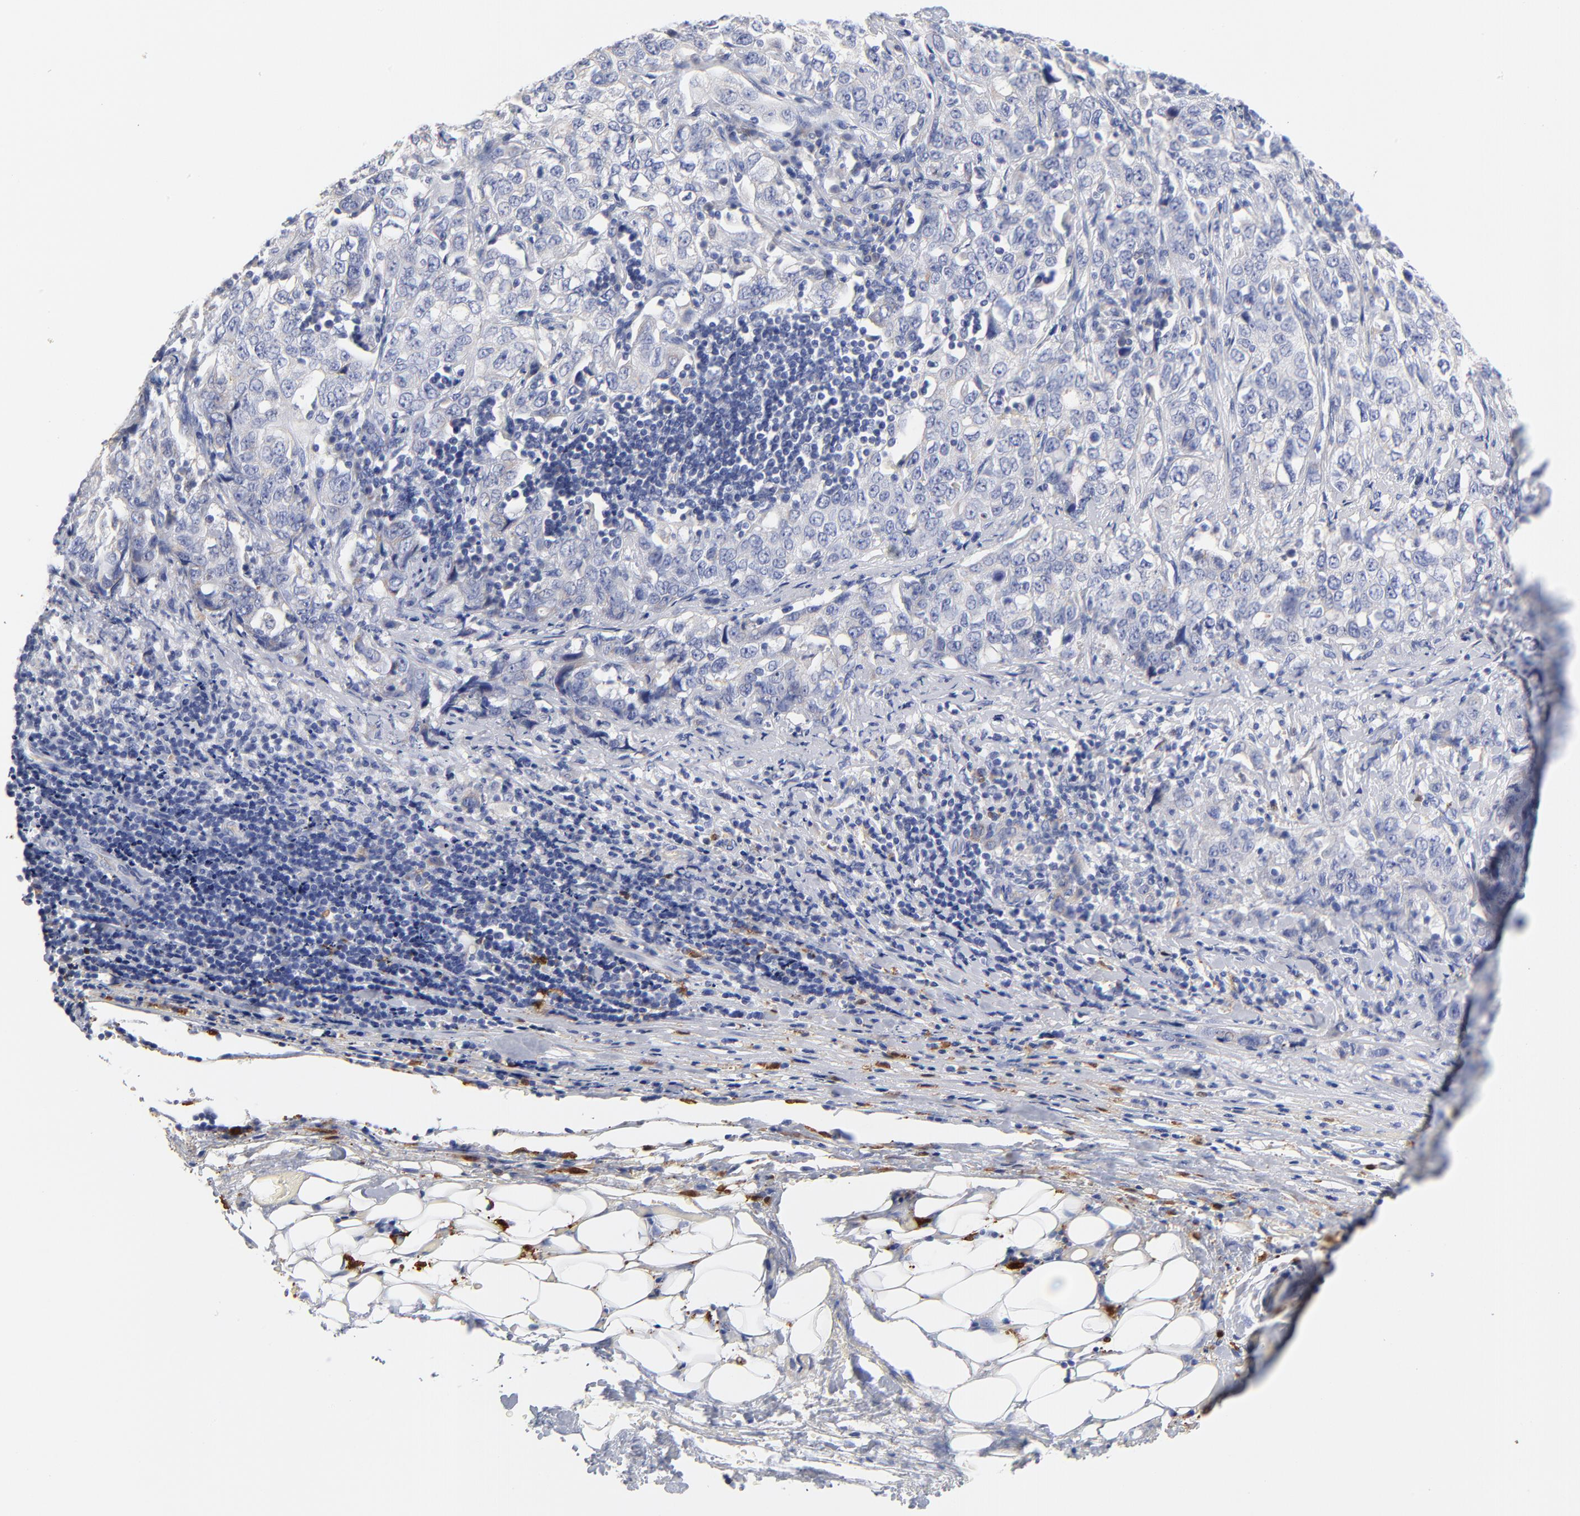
{"staining": {"intensity": "negative", "quantity": "none", "location": "none"}, "tissue": "stomach cancer", "cell_type": "Tumor cells", "image_type": "cancer", "snomed": [{"axis": "morphology", "description": "Adenocarcinoma, NOS"}, {"axis": "topography", "description": "Stomach"}], "caption": "Immunohistochemistry (IHC) photomicrograph of neoplastic tissue: stomach cancer stained with DAB (3,3'-diaminobenzidine) shows no significant protein expression in tumor cells.", "gene": "PTP4A1", "patient": {"sex": "male", "age": 48}}